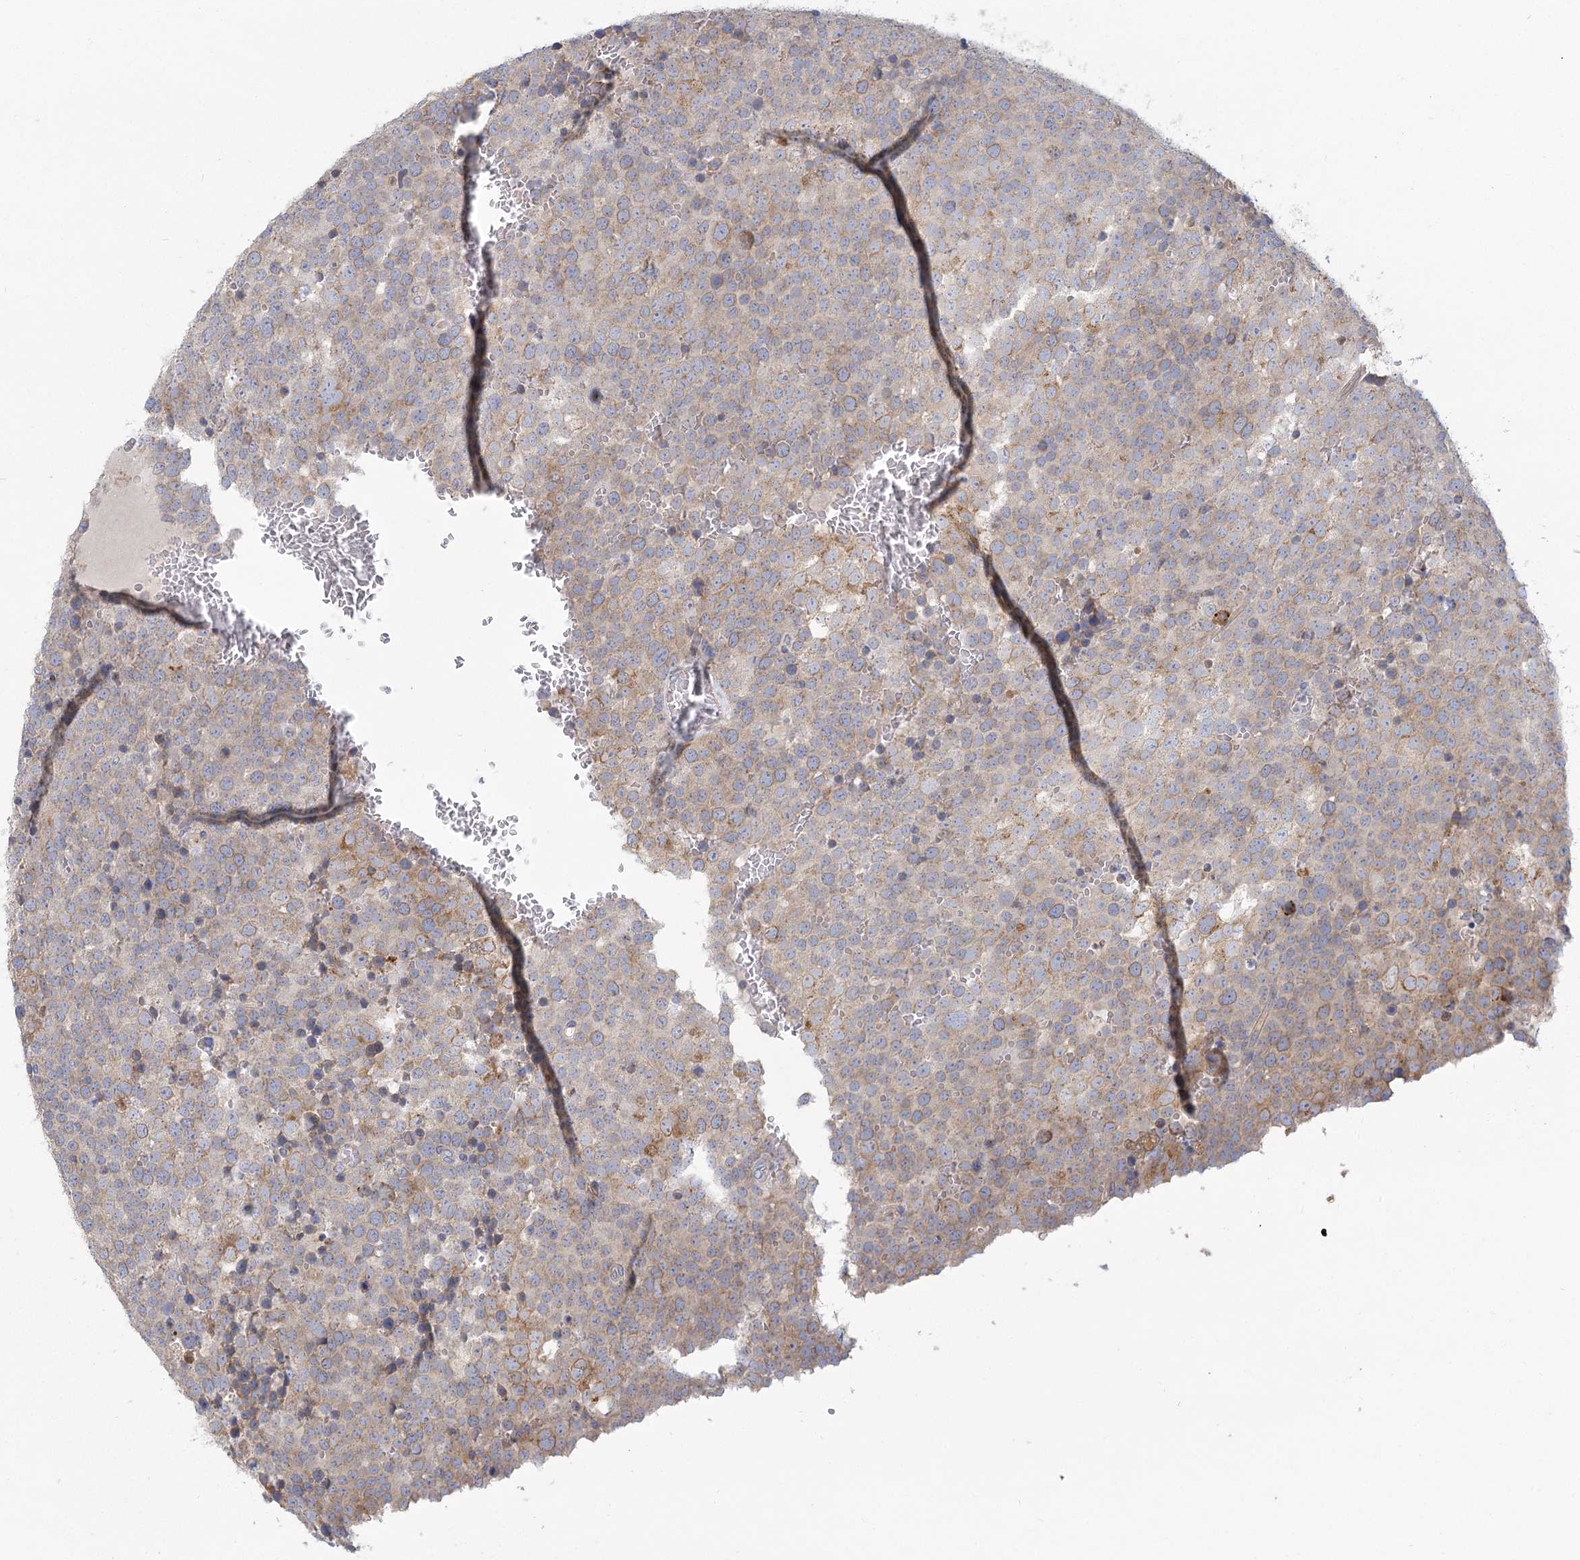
{"staining": {"intensity": "moderate", "quantity": "<25%", "location": "cytoplasmic/membranous"}, "tissue": "testis cancer", "cell_type": "Tumor cells", "image_type": "cancer", "snomed": [{"axis": "morphology", "description": "Seminoma, NOS"}, {"axis": "topography", "description": "Testis"}], "caption": "The immunohistochemical stain shows moderate cytoplasmic/membranous expression in tumor cells of testis cancer (seminoma) tissue.", "gene": "CNTLN", "patient": {"sex": "male", "age": 71}}